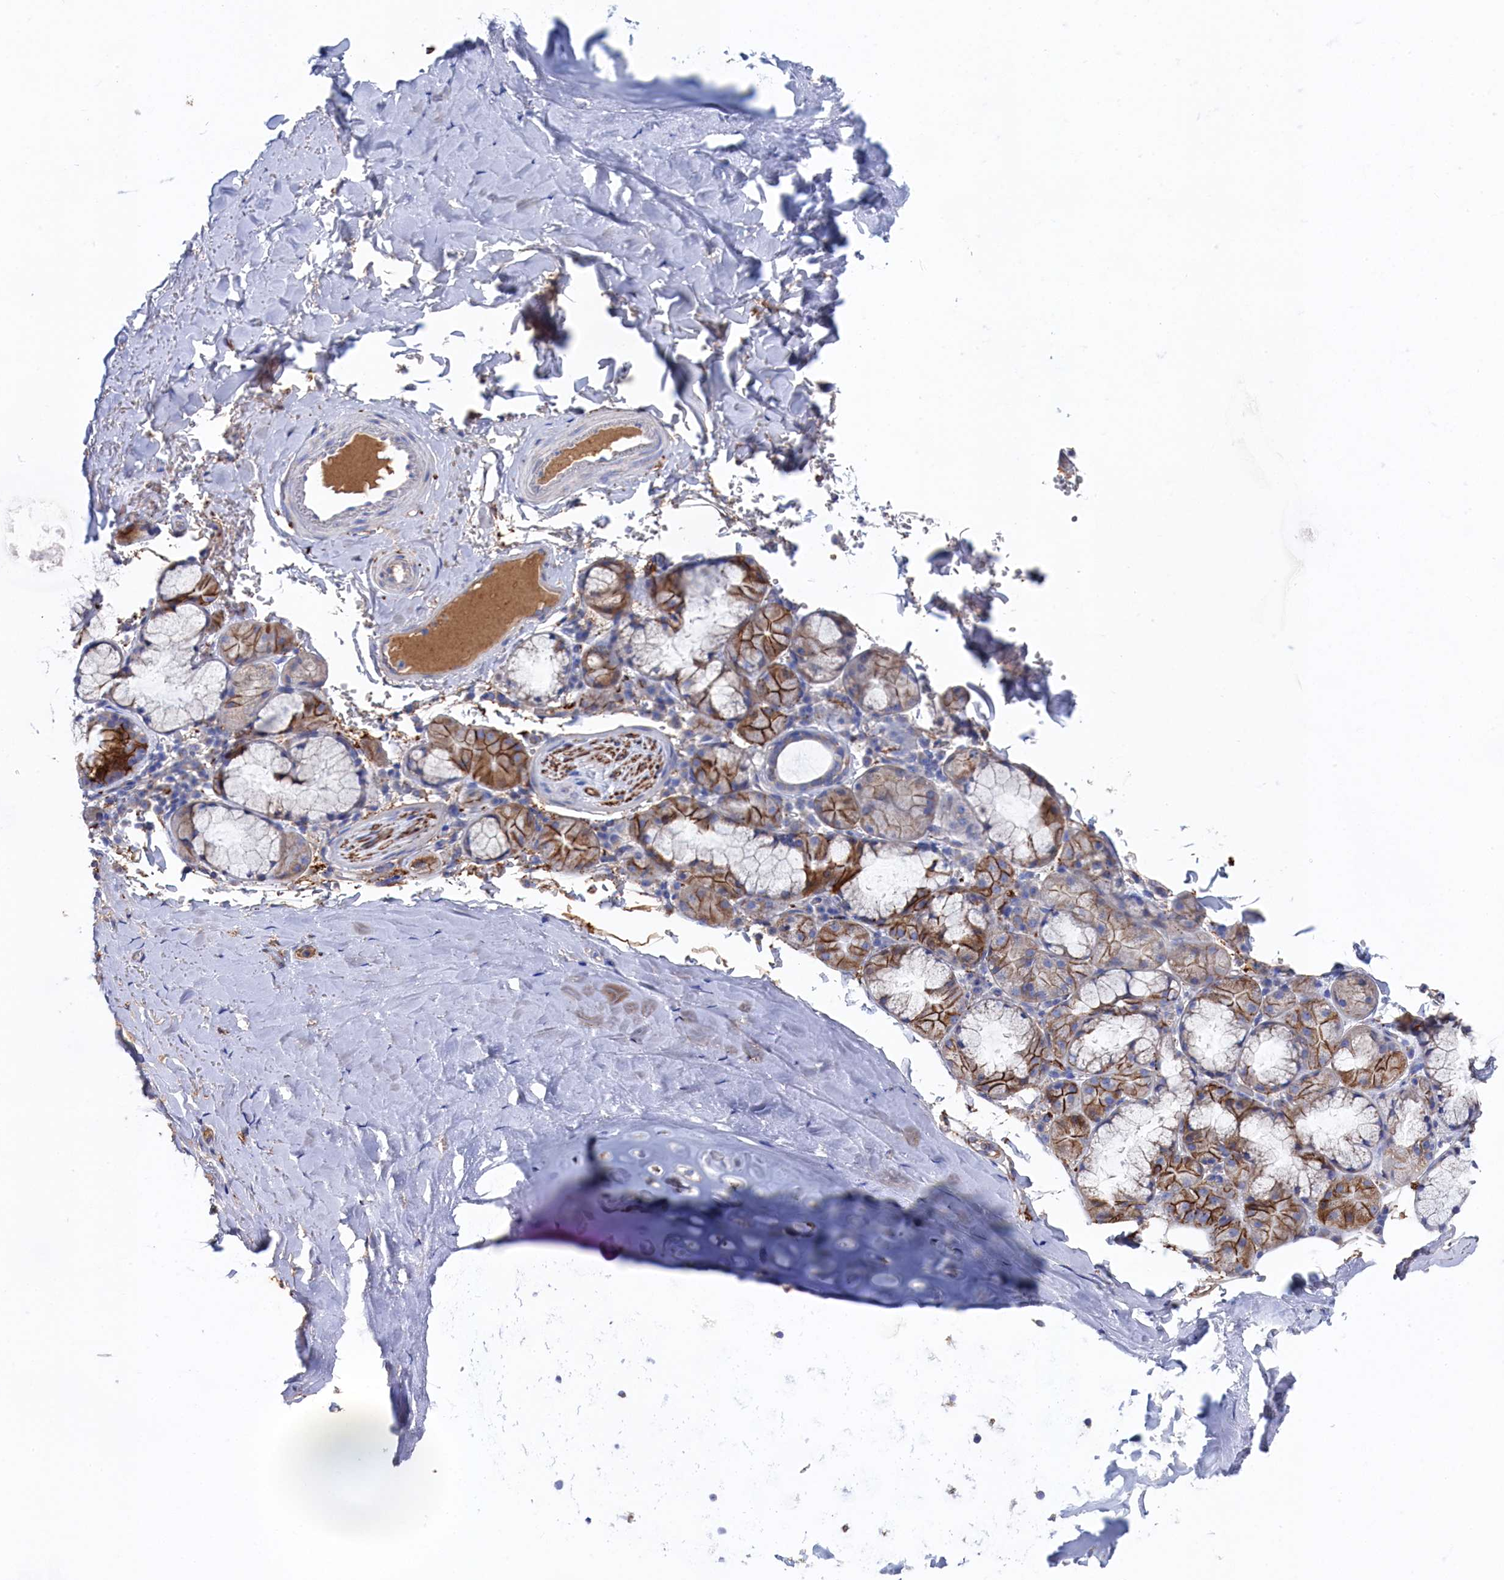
{"staining": {"intensity": "weak", "quantity": "25%-75%", "location": "cytoplasmic/membranous"}, "tissue": "adipose tissue", "cell_type": "Adipocytes", "image_type": "normal", "snomed": [{"axis": "morphology", "description": "Normal tissue, NOS"}, {"axis": "topography", "description": "Lymph node"}, {"axis": "topography", "description": "Bronchus"}], "caption": "A brown stain highlights weak cytoplasmic/membranous expression of a protein in adipocytes of unremarkable adipose tissue. Immunohistochemistry stains the protein in brown and the nuclei are stained blue.", "gene": "C12orf73", "patient": {"sex": "male", "age": 63}}